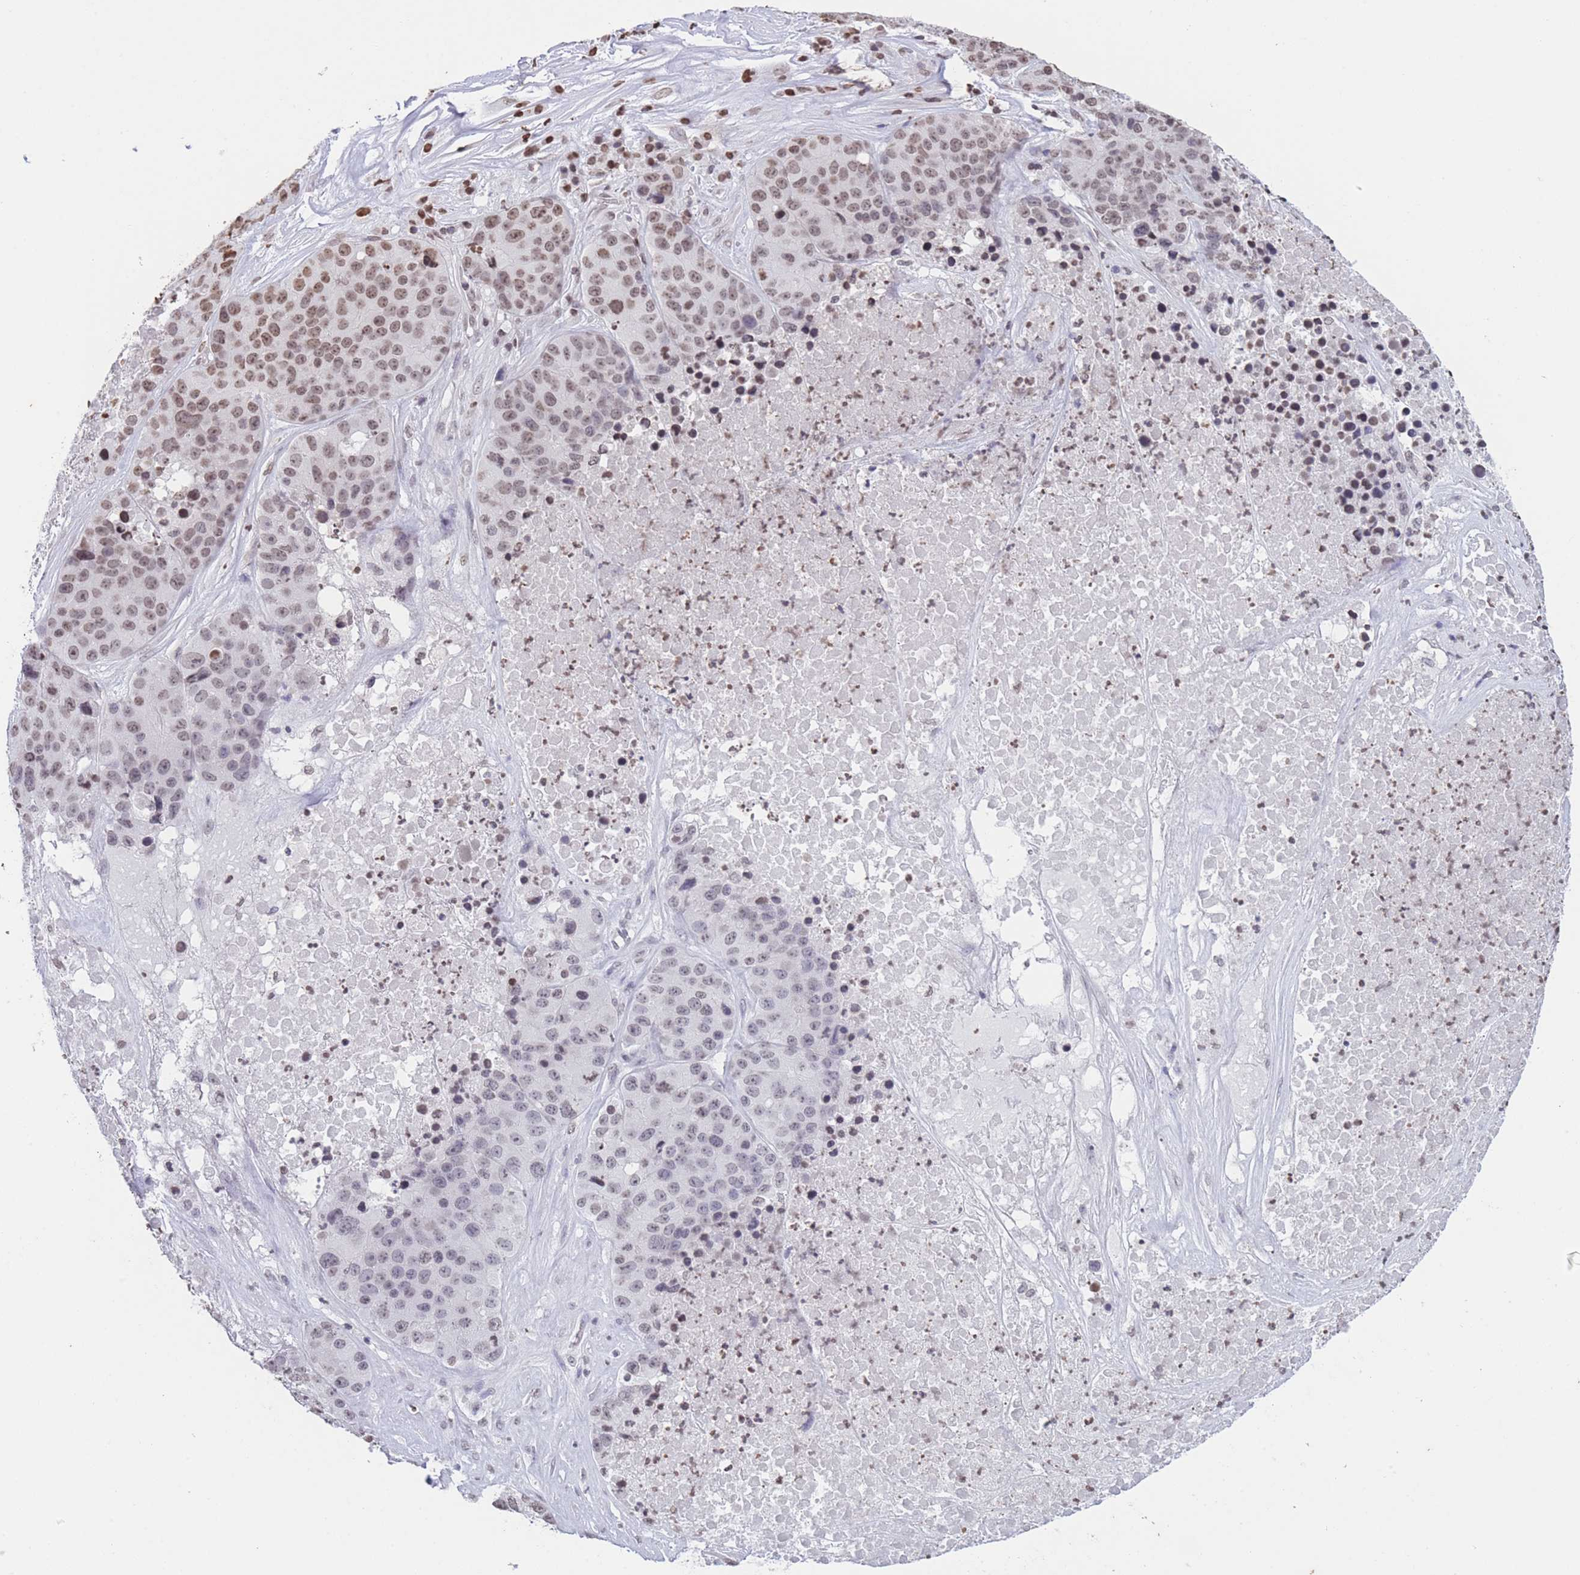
{"staining": {"intensity": "moderate", "quantity": "25%-75%", "location": "nuclear"}, "tissue": "stomach cancer", "cell_type": "Tumor cells", "image_type": "cancer", "snomed": [{"axis": "morphology", "description": "Adenocarcinoma, NOS"}, {"axis": "topography", "description": "Stomach"}], "caption": "Immunohistochemical staining of human stomach cancer (adenocarcinoma) demonstrates medium levels of moderate nuclear positivity in about 25%-75% of tumor cells.", "gene": "H2BC11", "patient": {"sex": "male", "age": 71}}